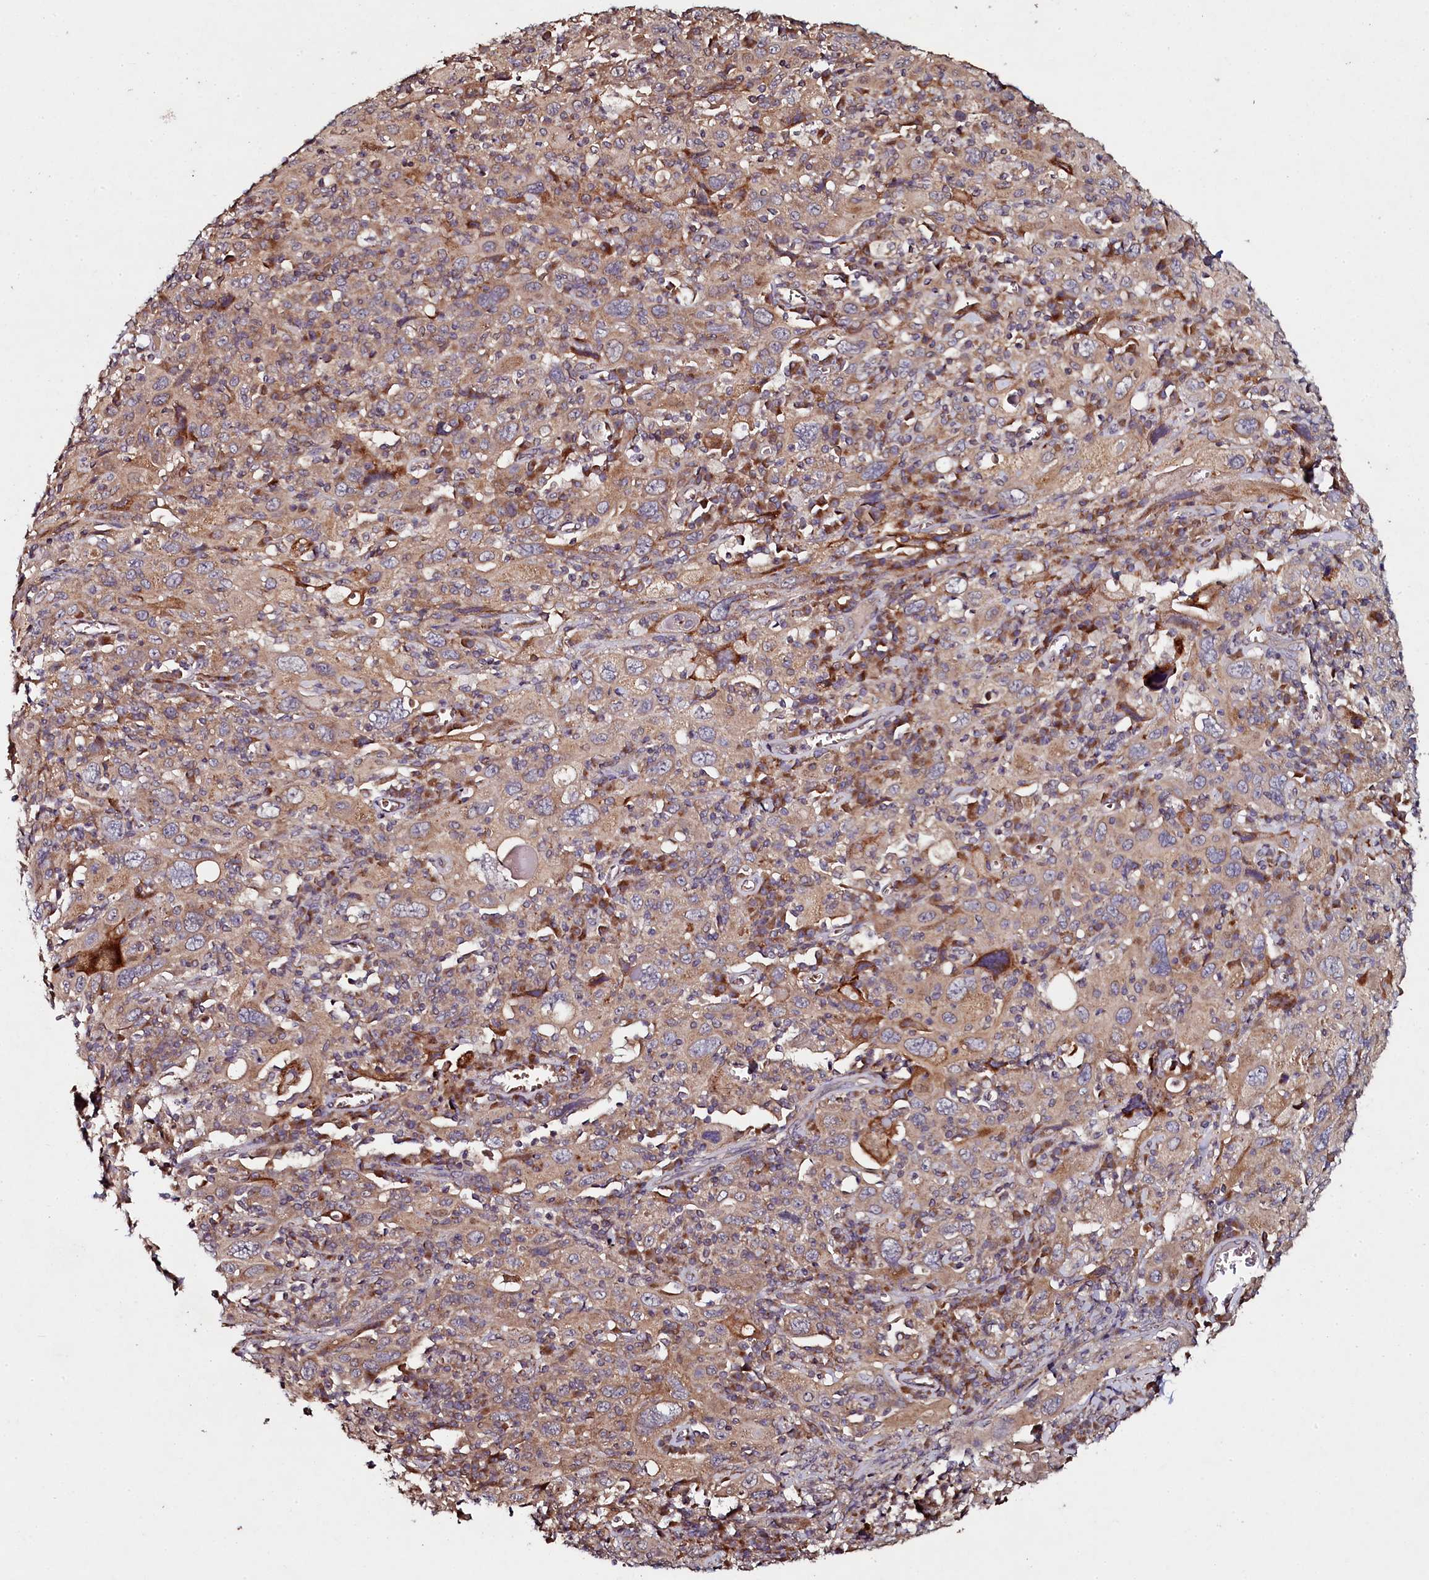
{"staining": {"intensity": "moderate", "quantity": ">75%", "location": "cytoplasmic/membranous"}, "tissue": "cervical cancer", "cell_type": "Tumor cells", "image_type": "cancer", "snomed": [{"axis": "morphology", "description": "Squamous cell carcinoma, NOS"}, {"axis": "topography", "description": "Cervix"}], "caption": "This histopathology image reveals cervical cancer (squamous cell carcinoma) stained with IHC to label a protein in brown. The cytoplasmic/membranous of tumor cells show moderate positivity for the protein. Nuclei are counter-stained blue.", "gene": "SEC24C", "patient": {"sex": "female", "age": 46}}